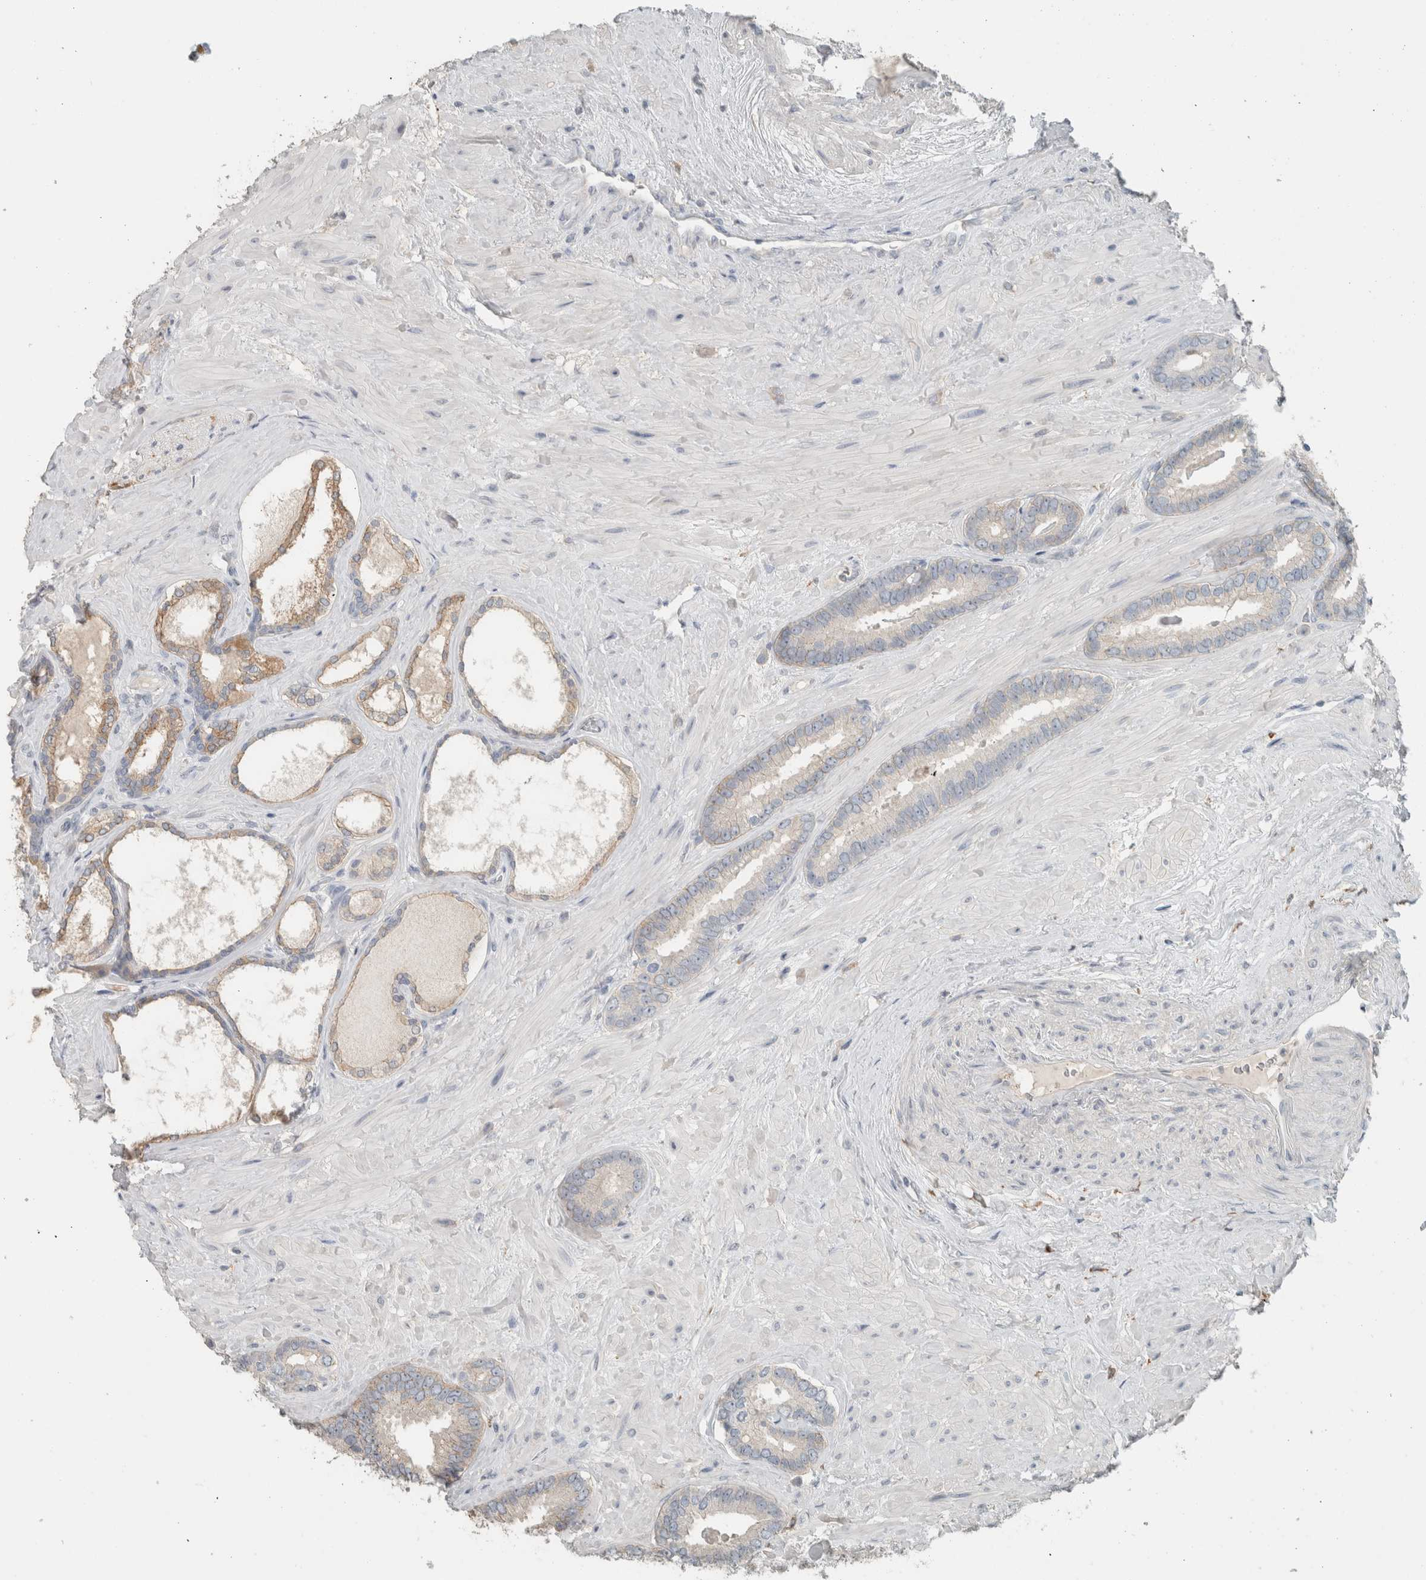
{"staining": {"intensity": "moderate", "quantity": "<25%", "location": "cytoplasmic/membranous"}, "tissue": "prostate cancer", "cell_type": "Tumor cells", "image_type": "cancer", "snomed": [{"axis": "morphology", "description": "Adenocarcinoma, Low grade"}, {"axis": "topography", "description": "Prostate"}], "caption": "Prostate cancer (low-grade adenocarcinoma) was stained to show a protein in brown. There is low levels of moderate cytoplasmic/membranous staining in about <25% of tumor cells. The protein is stained brown, and the nuclei are stained in blue (DAB IHC with brightfield microscopy, high magnification).", "gene": "SCIN", "patient": {"sex": "male", "age": 71}}